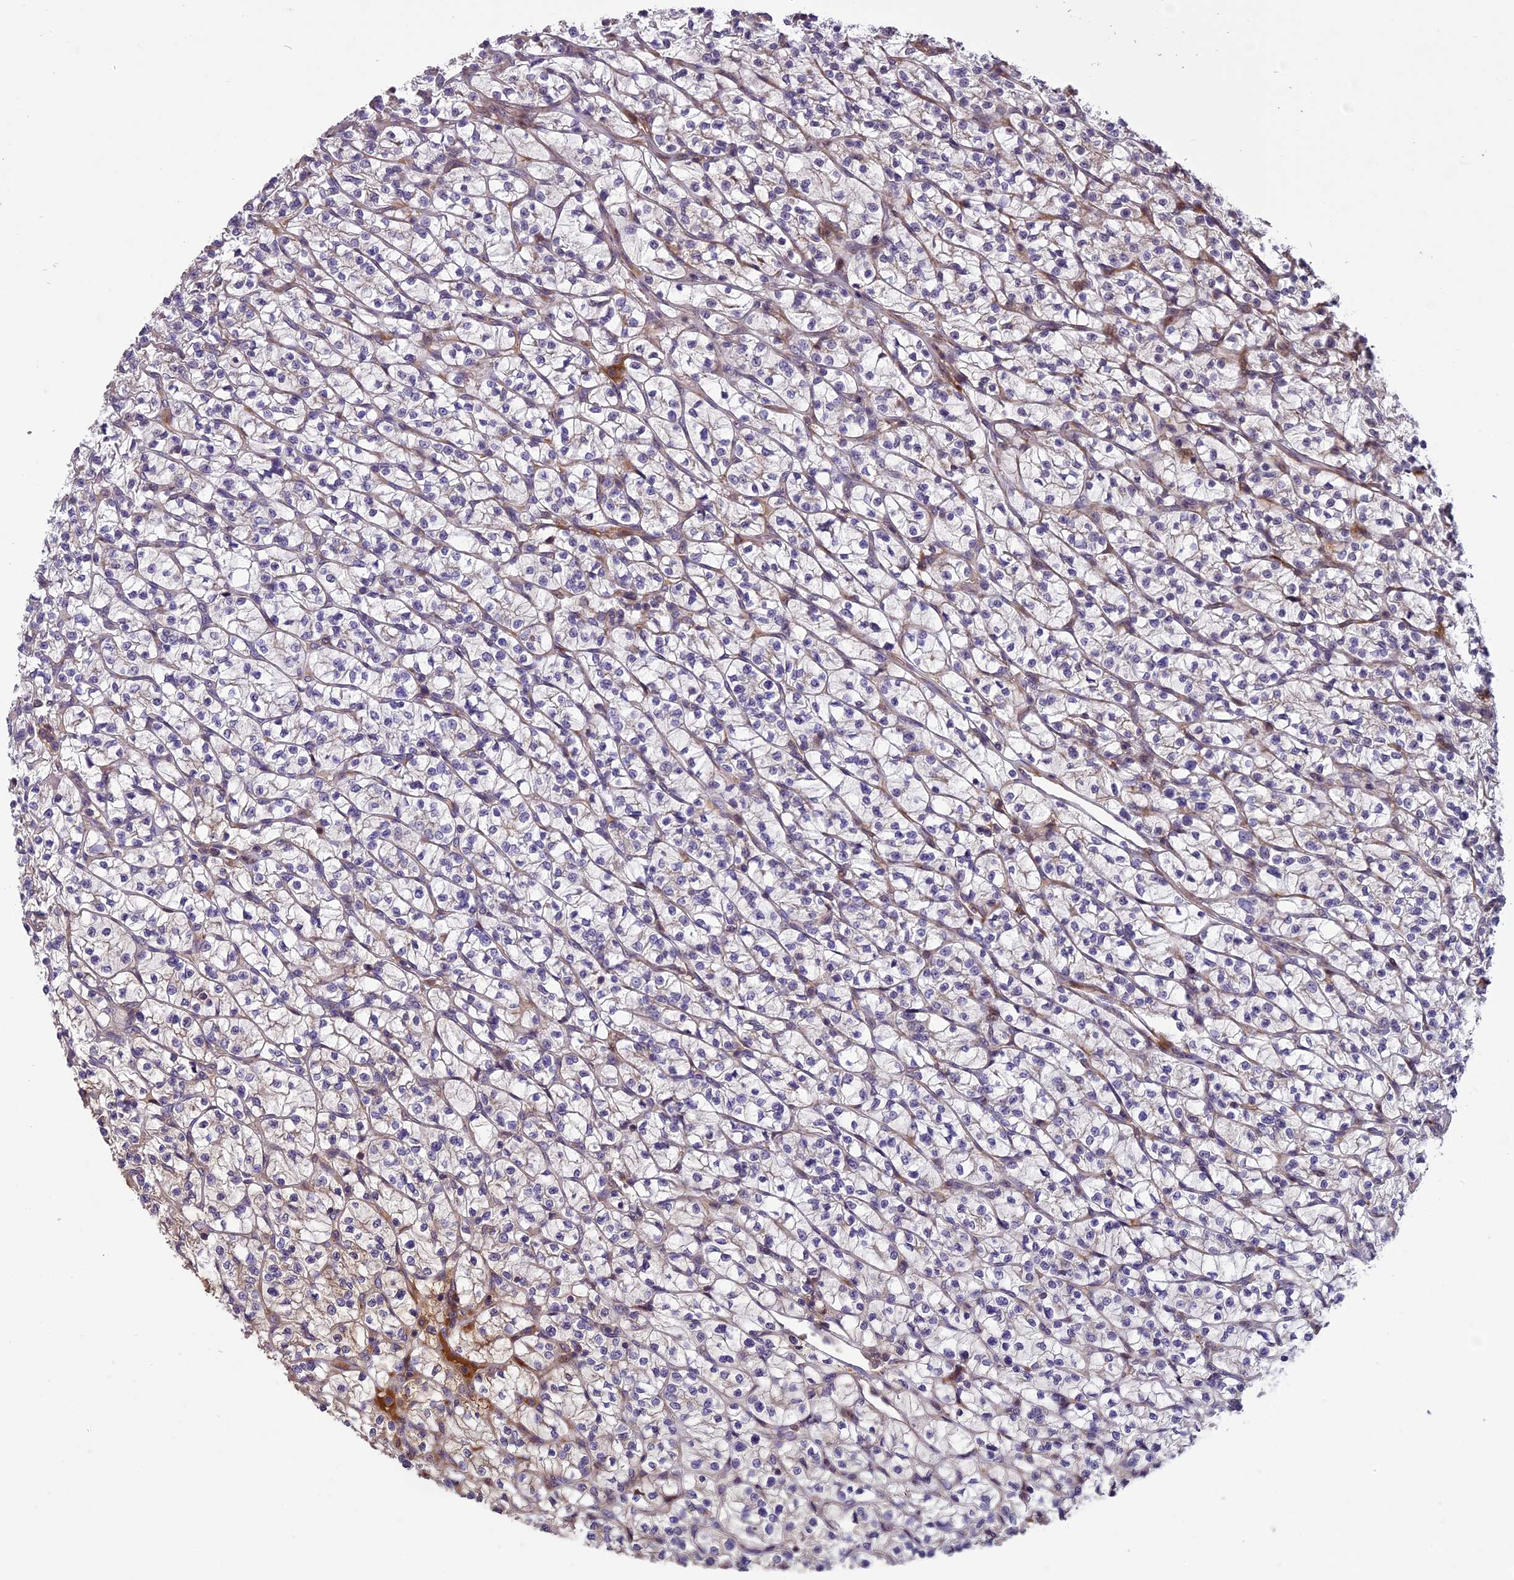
{"staining": {"intensity": "weak", "quantity": "<25%", "location": "cytoplasmic/membranous"}, "tissue": "renal cancer", "cell_type": "Tumor cells", "image_type": "cancer", "snomed": [{"axis": "morphology", "description": "Adenocarcinoma, NOS"}, {"axis": "topography", "description": "Kidney"}], "caption": "Immunohistochemistry of renal cancer shows no expression in tumor cells.", "gene": "ENHO", "patient": {"sex": "female", "age": 64}}